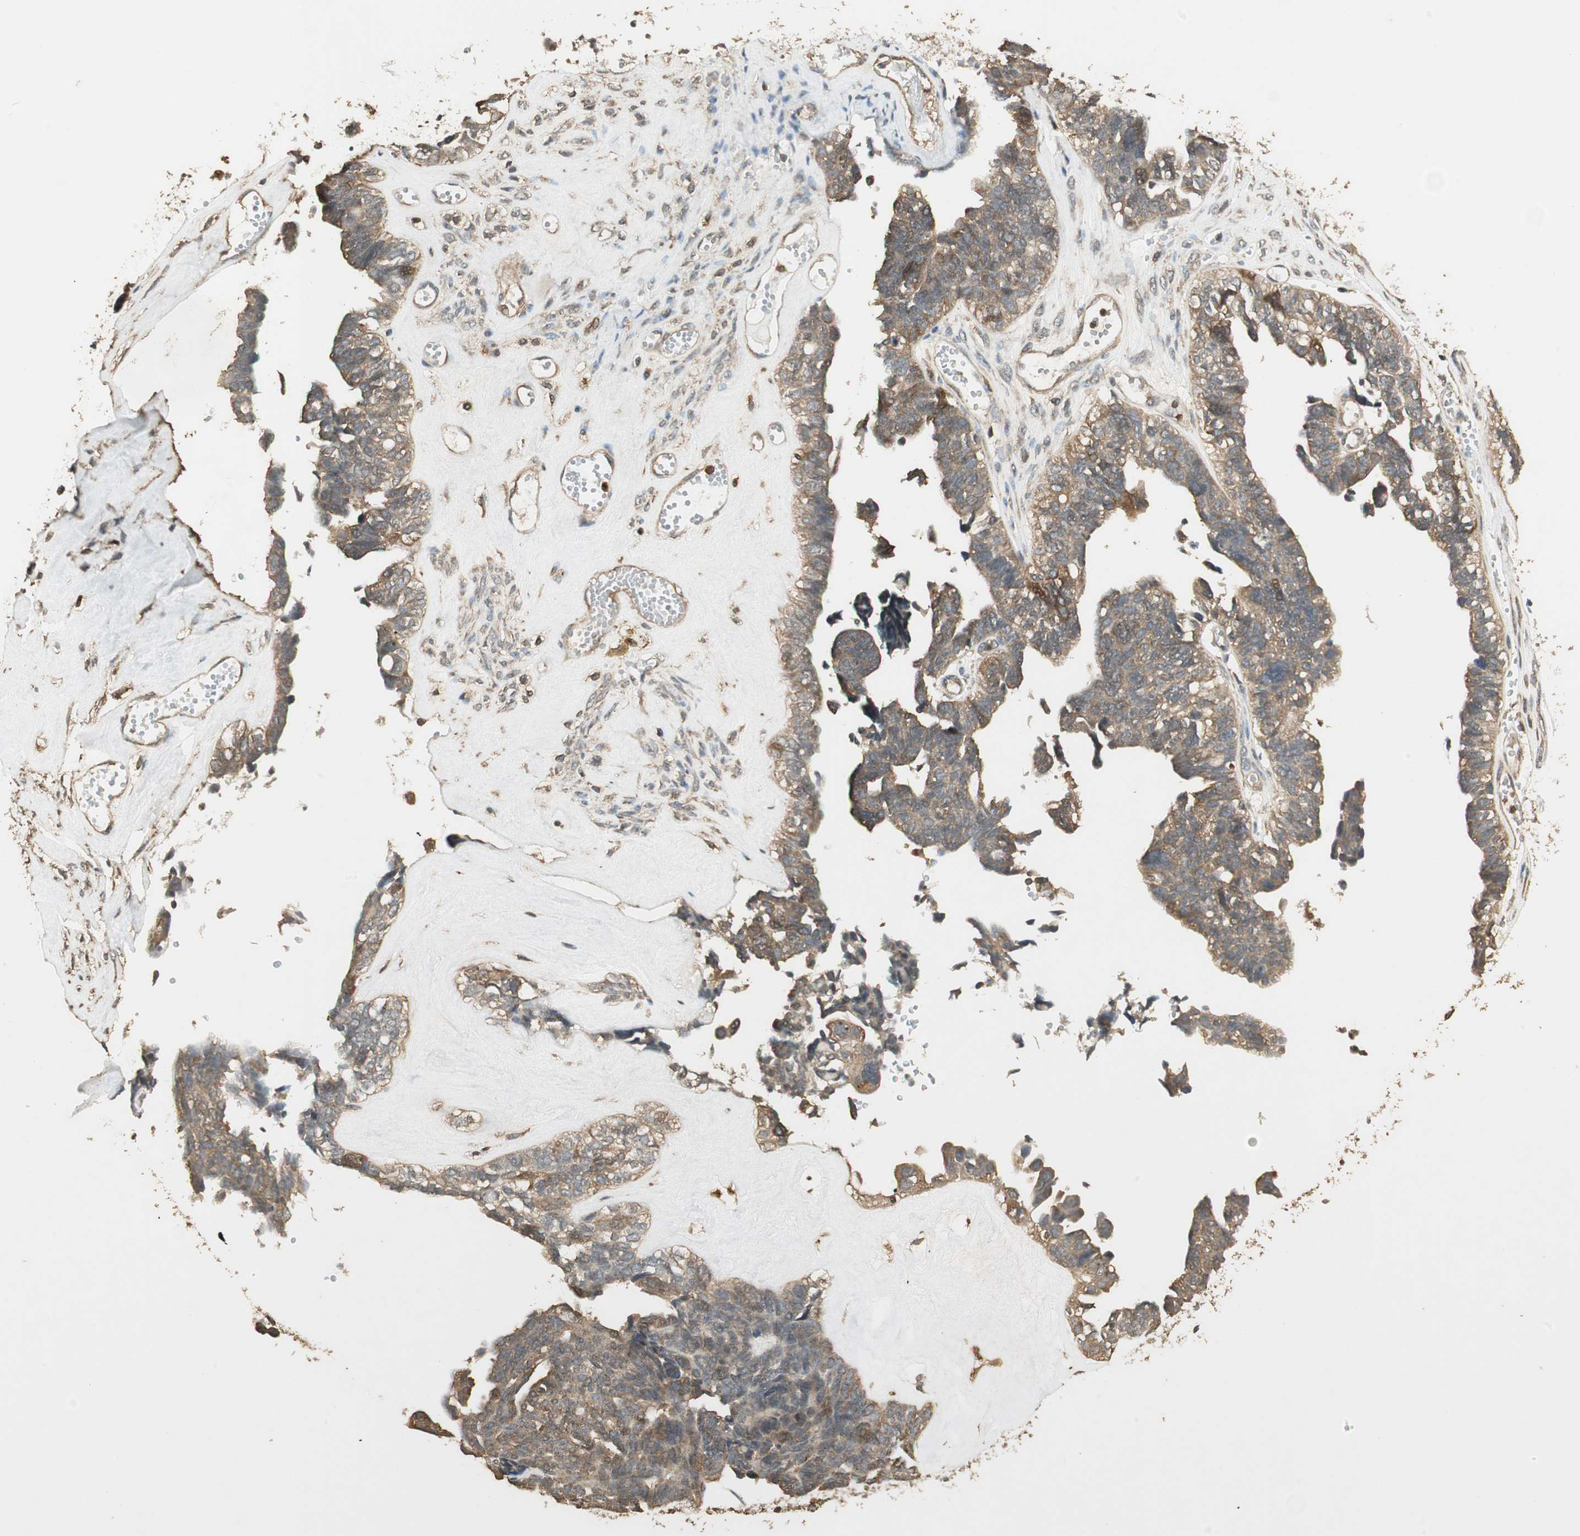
{"staining": {"intensity": "moderate", "quantity": "25%-75%", "location": "cytoplasmic/membranous"}, "tissue": "ovarian cancer", "cell_type": "Tumor cells", "image_type": "cancer", "snomed": [{"axis": "morphology", "description": "Cystadenocarcinoma, serous, NOS"}, {"axis": "topography", "description": "Ovary"}], "caption": "This photomicrograph reveals immunohistochemistry staining of ovarian serous cystadenocarcinoma, with medium moderate cytoplasmic/membranous positivity in about 25%-75% of tumor cells.", "gene": "USP2", "patient": {"sex": "female", "age": 79}}